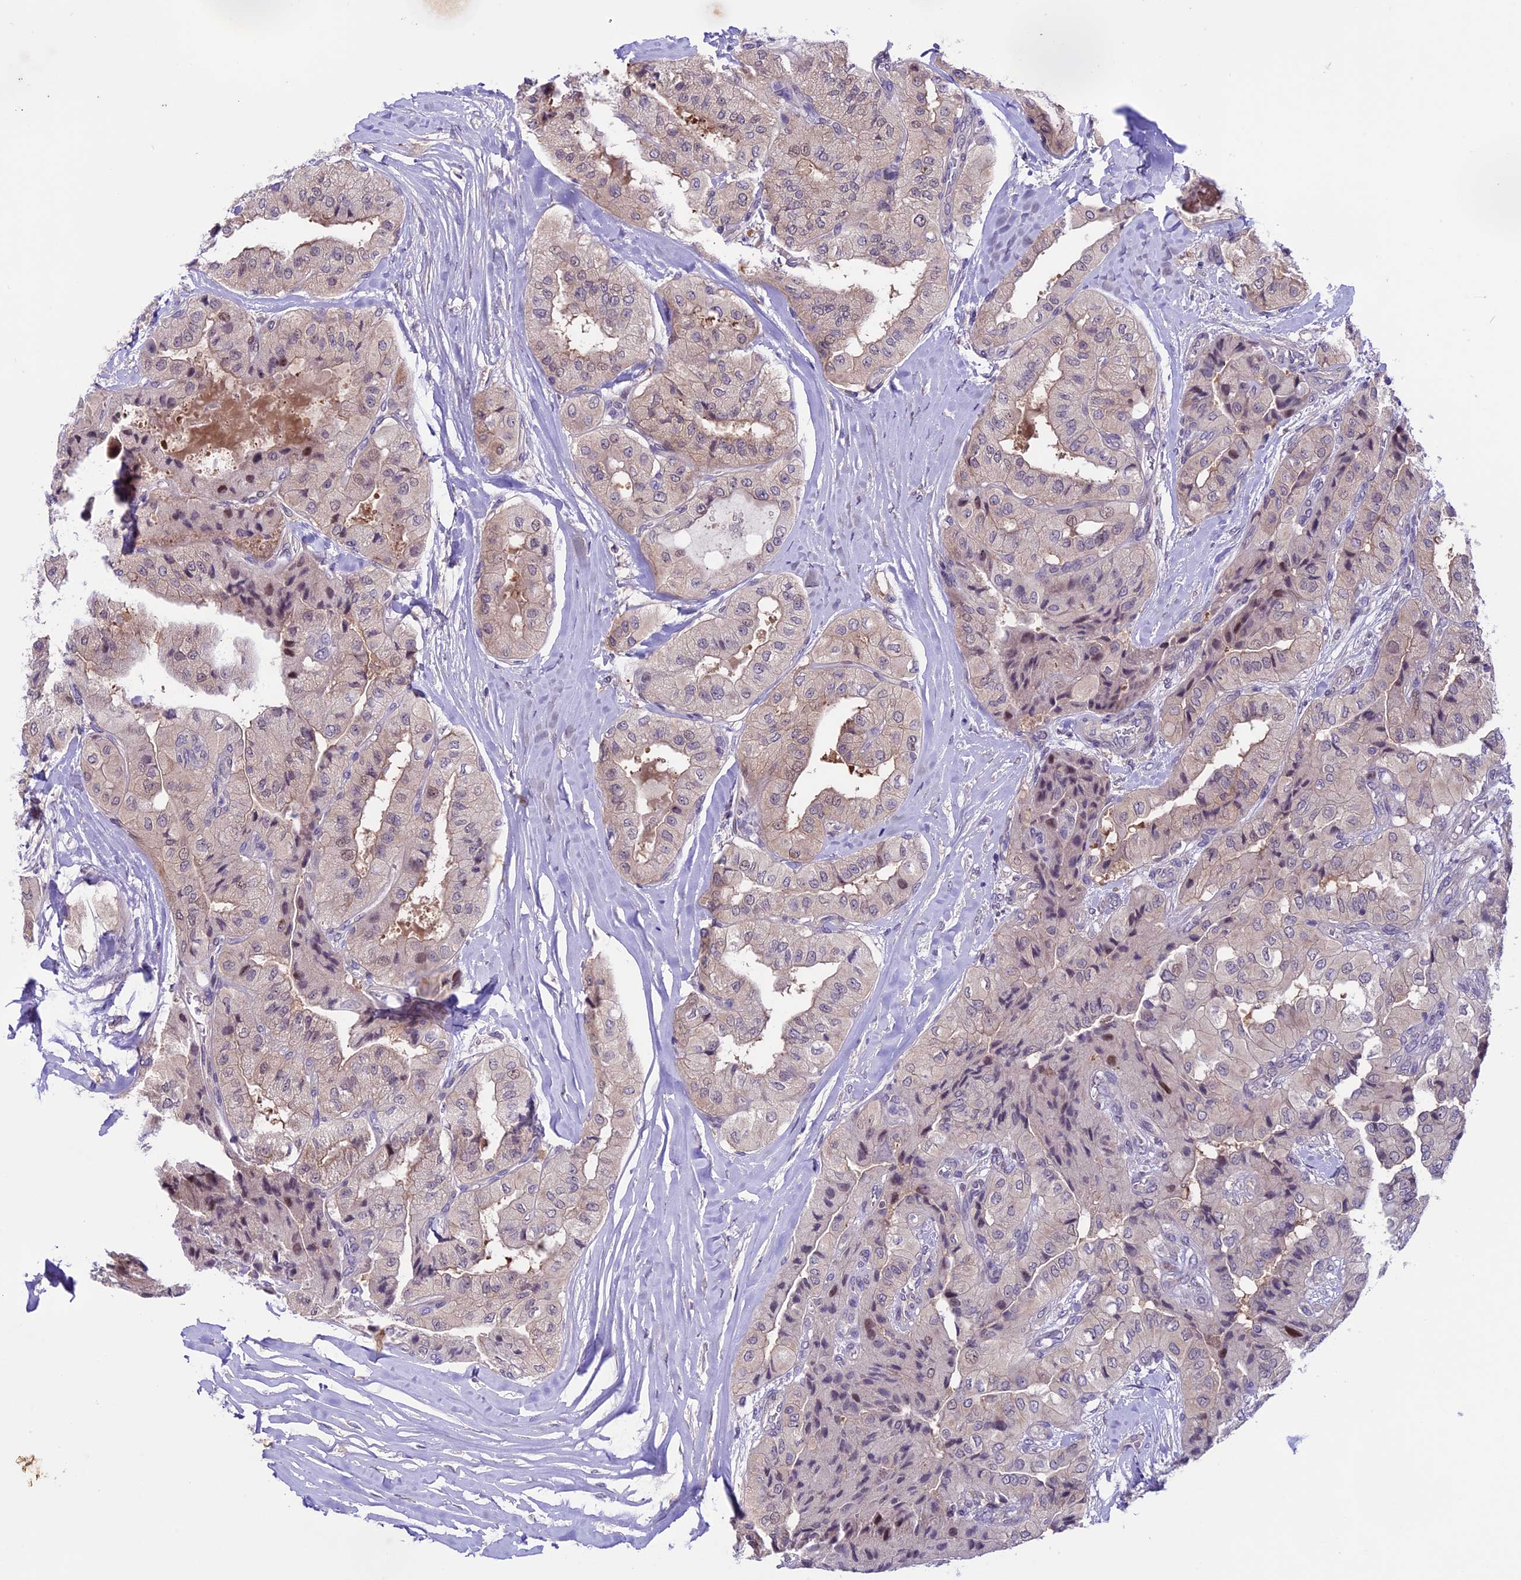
{"staining": {"intensity": "negative", "quantity": "none", "location": "none"}, "tissue": "thyroid cancer", "cell_type": "Tumor cells", "image_type": "cancer", "snomed": [{"axis": "morphology", "description": "Papillary adenocarcinoma, NOS"}, {"axis": "topography", "description": "Thyroid gland"}], "caption": "Human papillary adenocarcinoma (thyroid) stained for a protein using IHC shows no positivity in tumor cells.", "gene": "XKR7", "patient": {"sex": "female", "age": 59}}